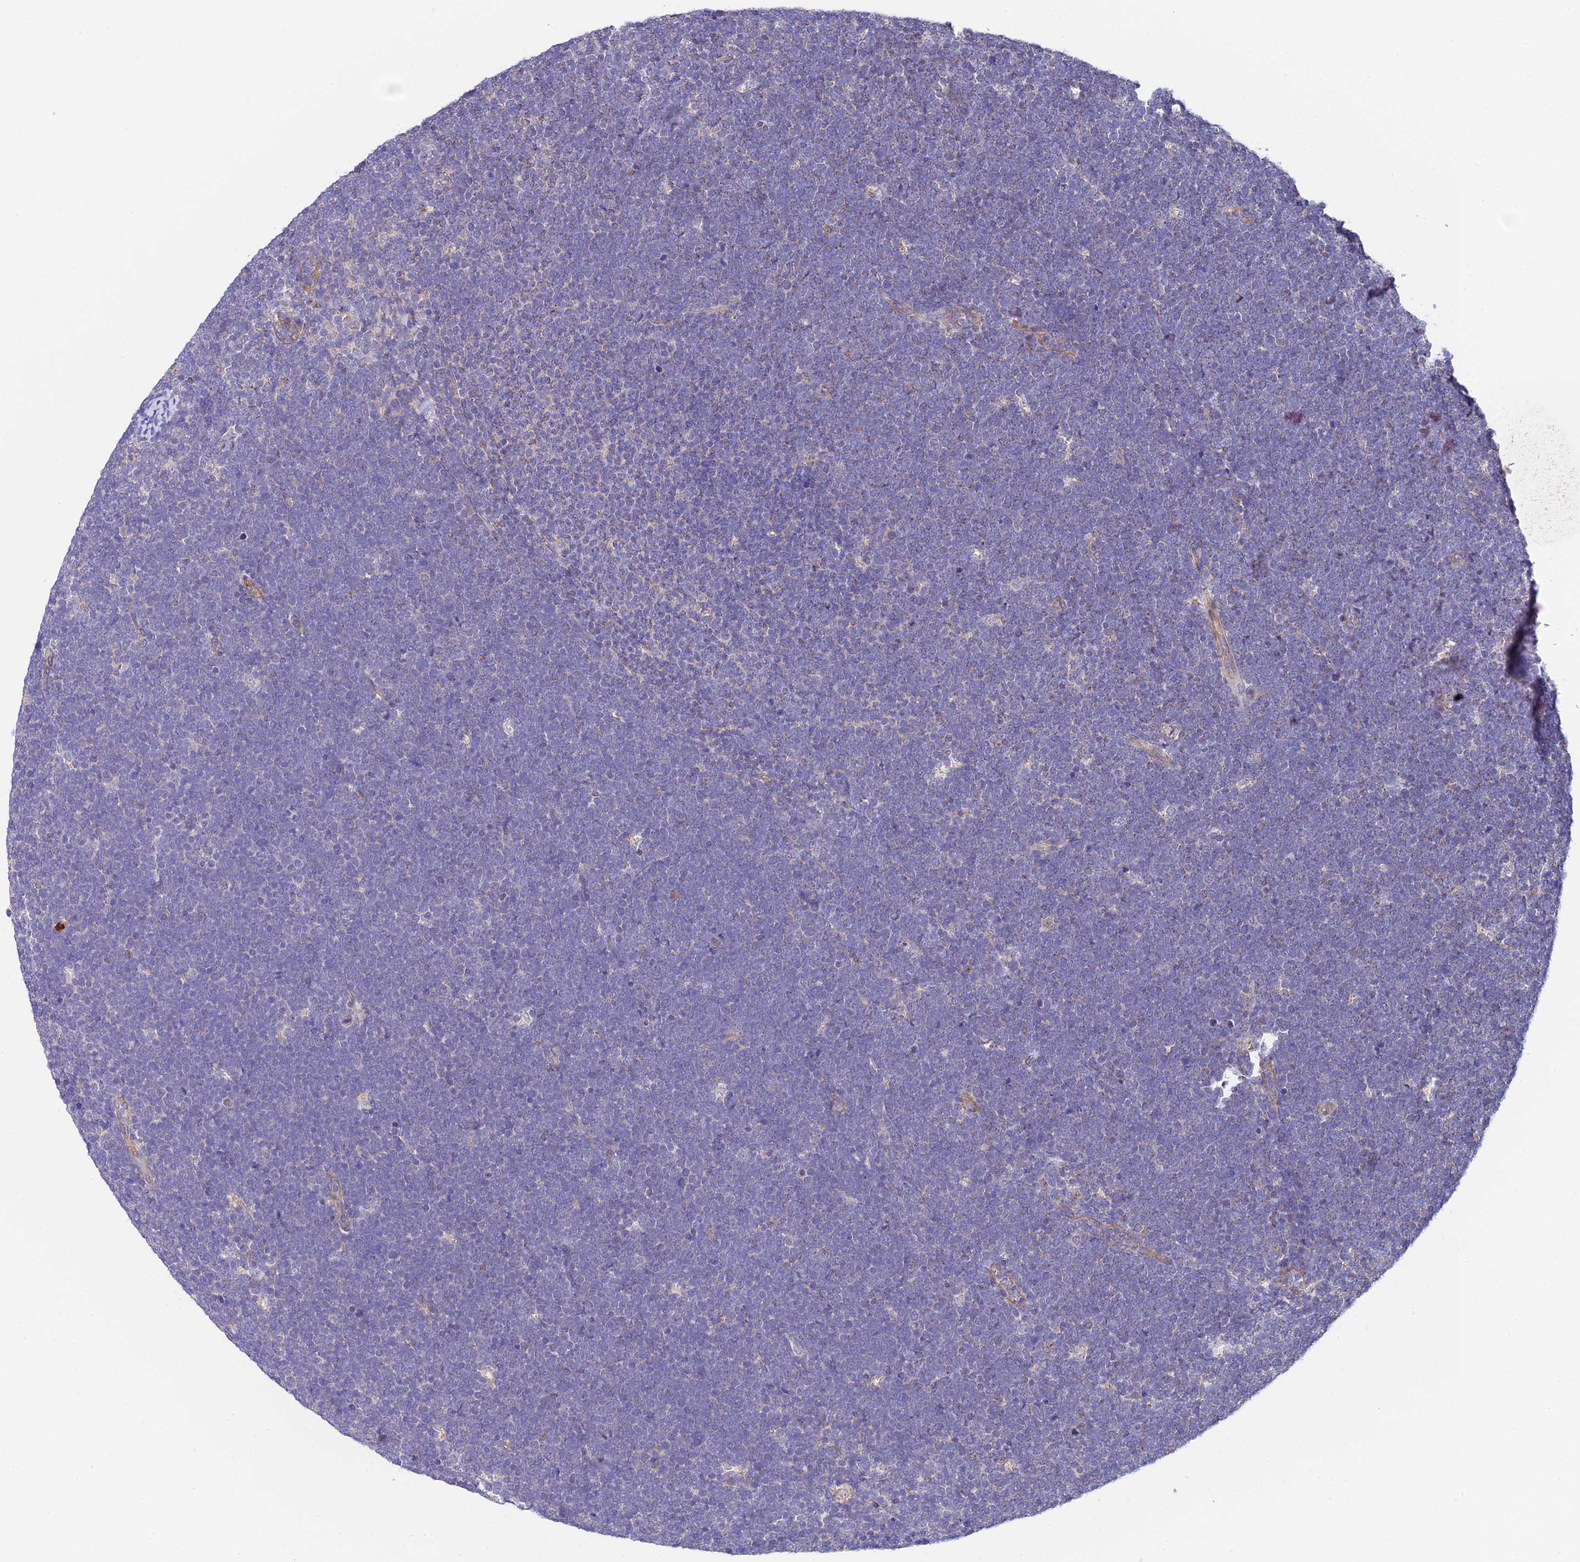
{"staining": {"intensity": "negative", "quantity": "none", "location": "none"}, "tissue": "lymphoma", "cell_type": "Tumor cells", "image_type": "cancer", "snomed": [{"axis": "morphology", "description": "Malignant lymphoma, non-Hodgkin's type, High grade"}, {"axis": "topography", "description": "Lymph node"}], "caption": "Tumor cells show no significant expression in lymphoma. (Stains: DAB (3,3'-diaminobenzidine) immunohistochemistry (IHC) with hematoxylin counter stain, Microscopy: brightfield microscopy at high magnification).", "gene": "QRFP", "patient": {"sex": "male", "age": 13}}